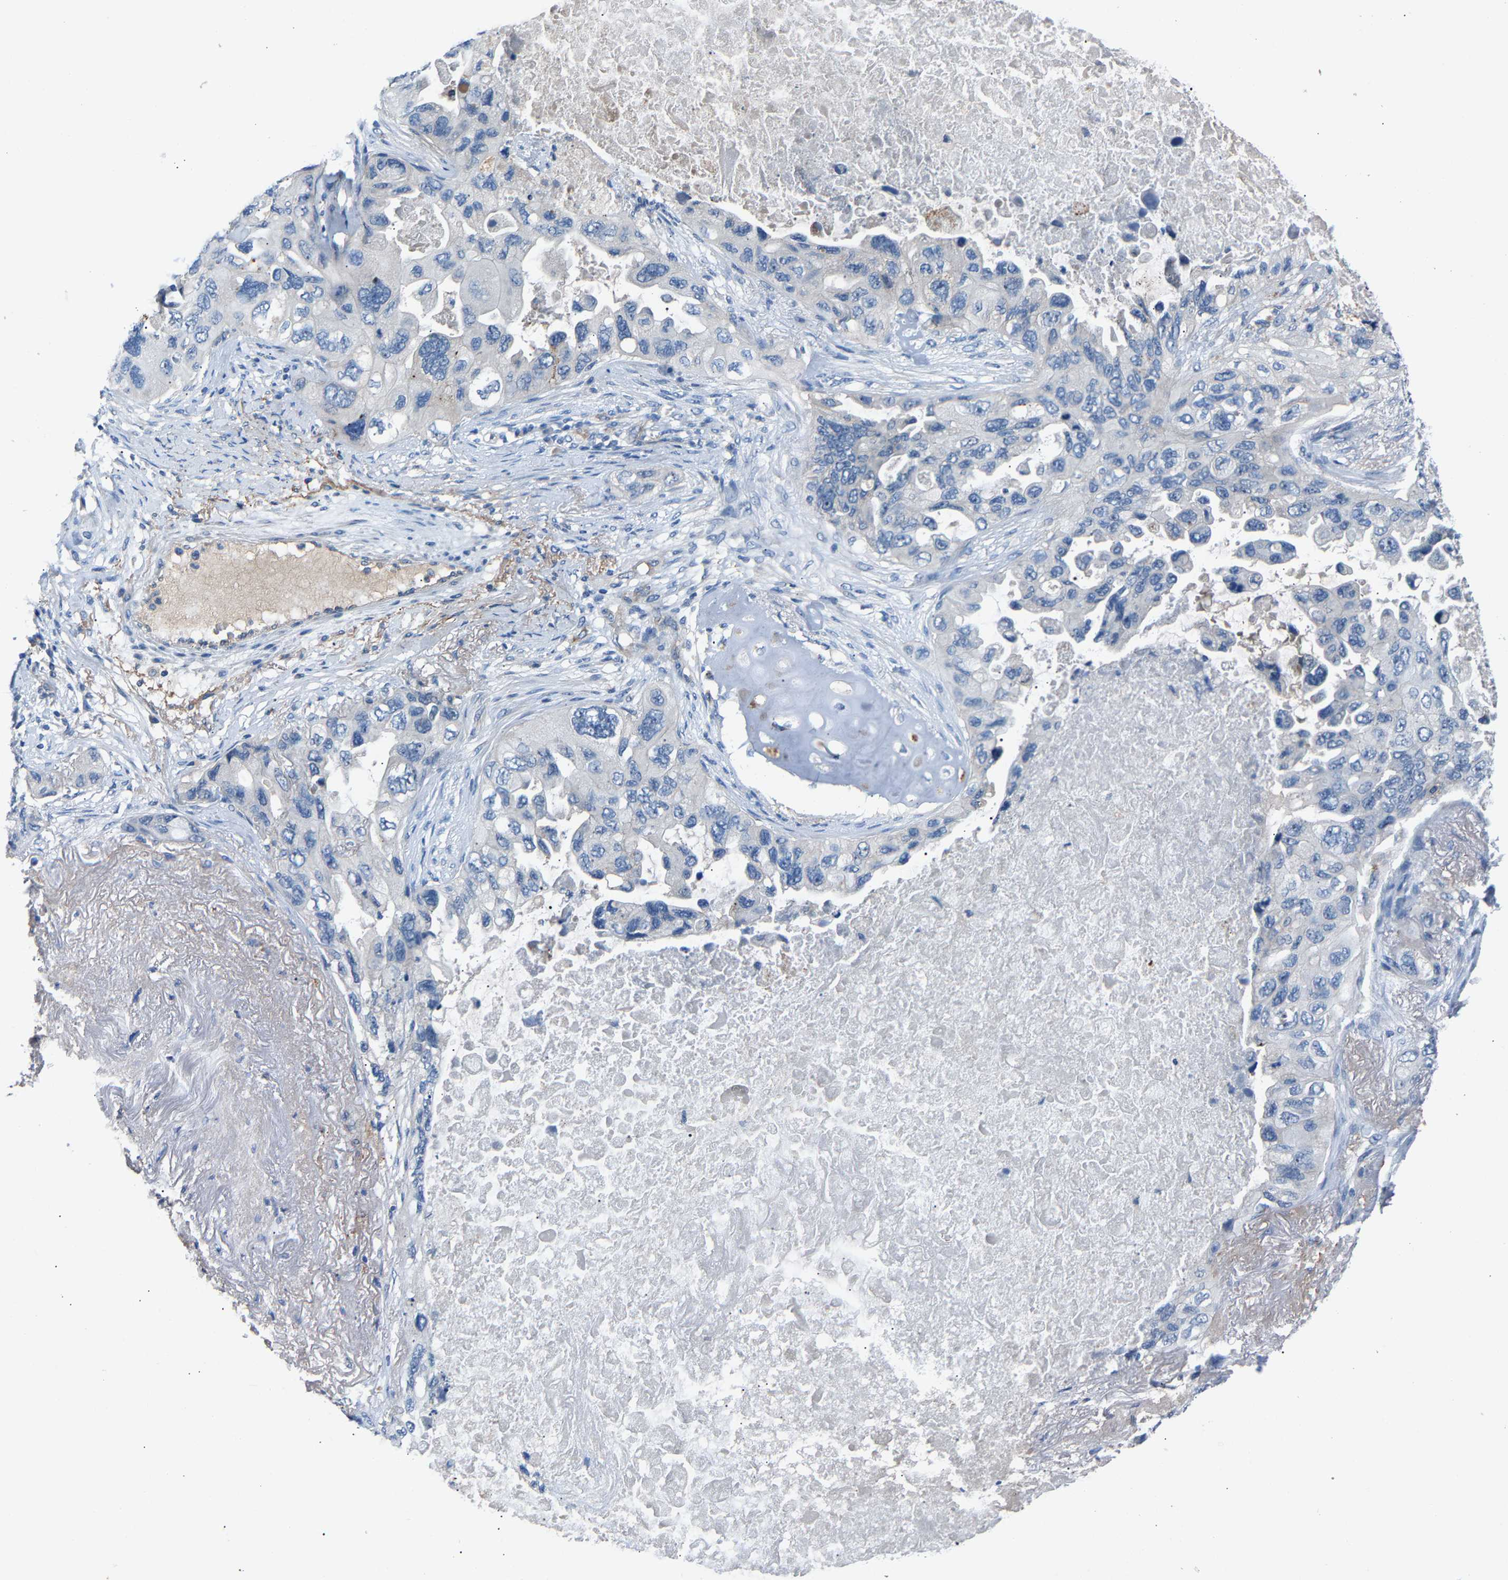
{"staining": {"intensity": "negative", "quantity": "none", "location": "none"}, "tissue": "lung cancer", "cell_type": "Tumor cells", "image_type": "cancer", "snomed": [{"axis": "morphology", "description": "Squamous cell carcinoma, NOS"}, {"axis": "topography", "description": "Lung"}], "caption": "A high-resolution image shows IHC staining of lung cancer (squamous cell carcinoma), which shows no significant staining in tumor cells.", "gene": "DNAAF5", "patient": {"sex": "female", "age": 73}}